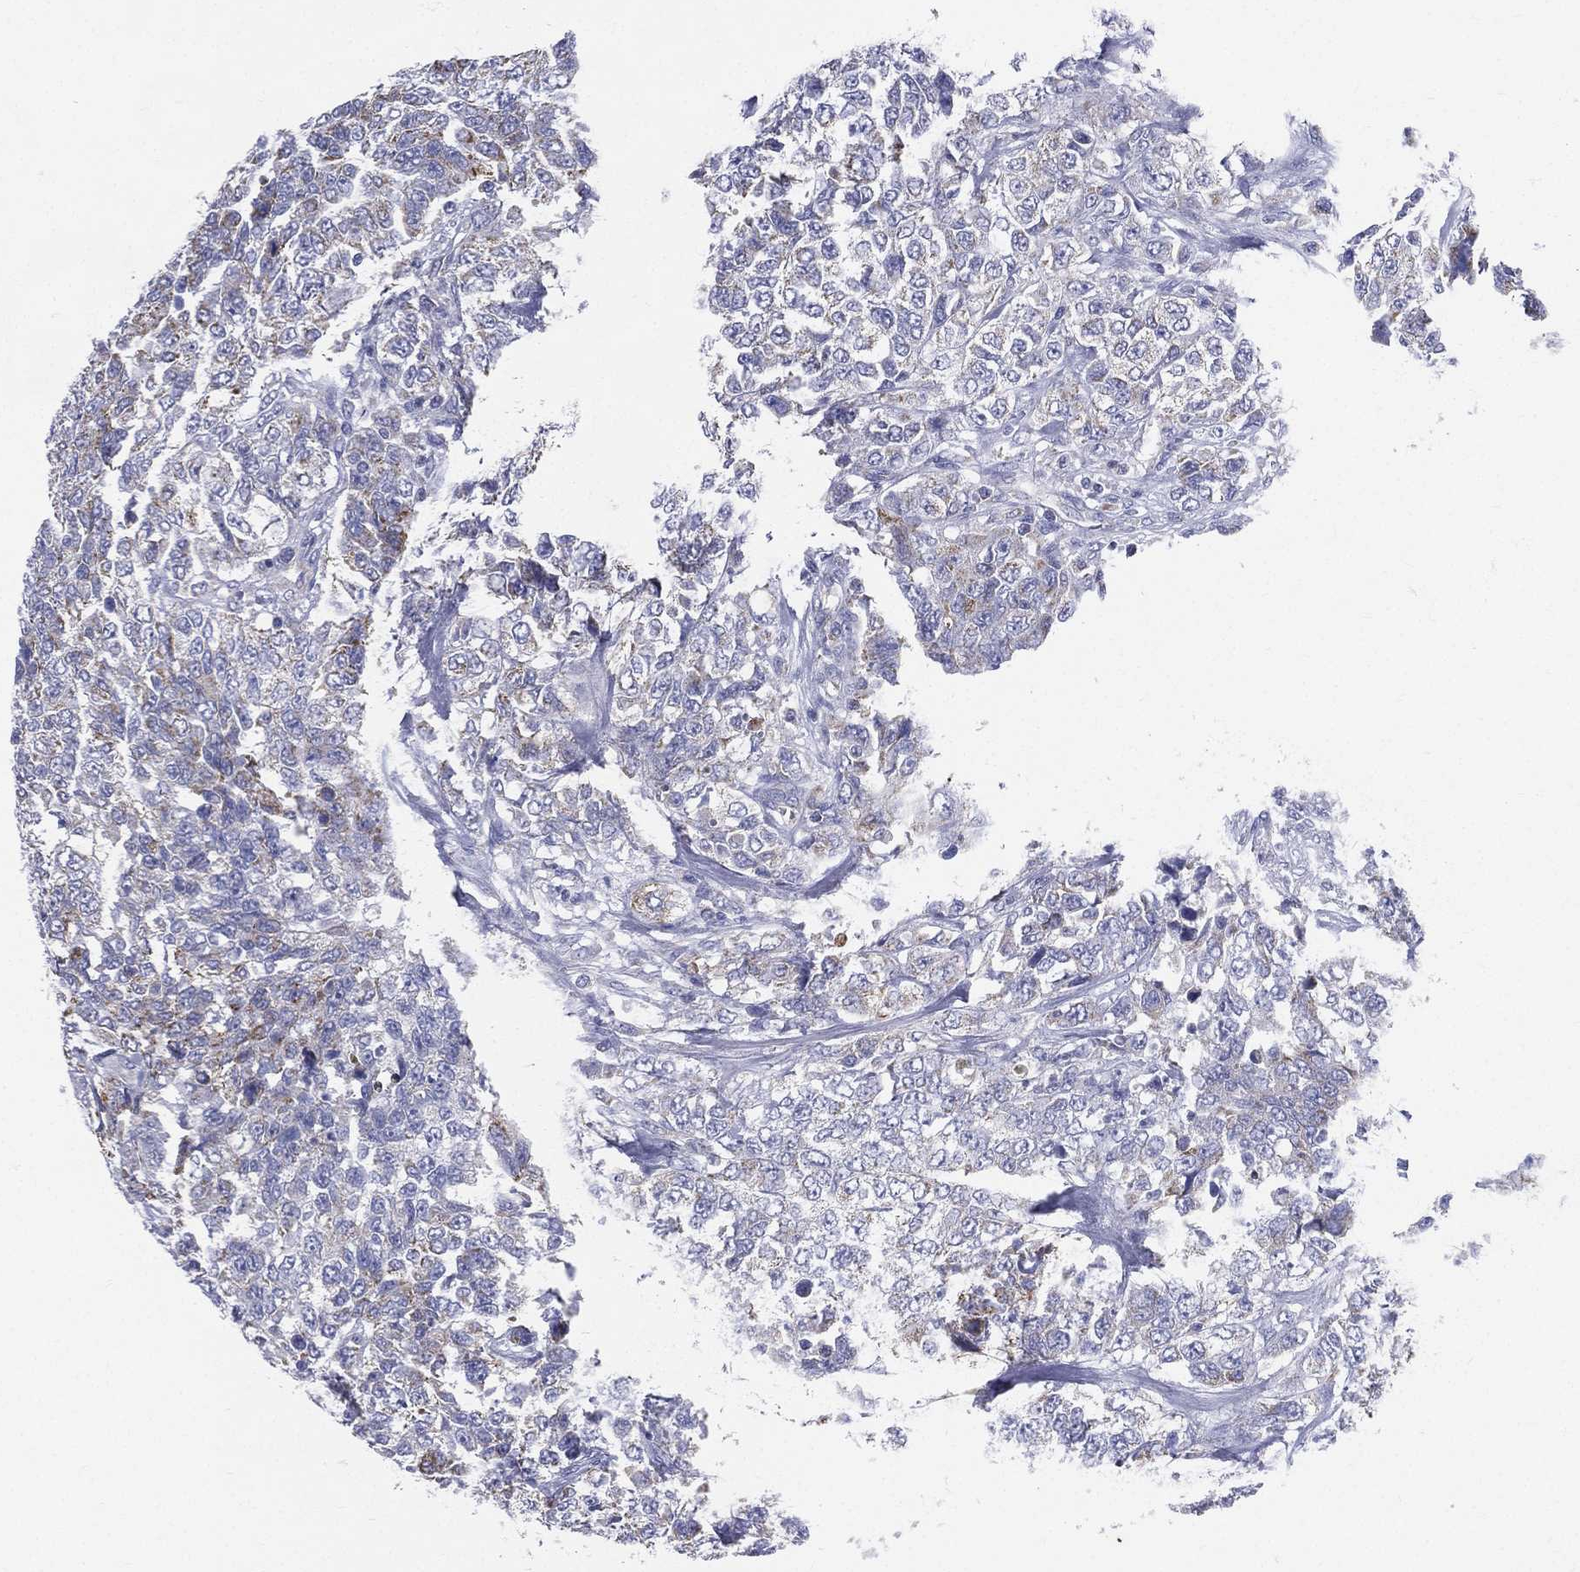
{"staining": {"intensity": "moderate", "quantity": "<25%", "location": "cytoplasmic/membranous"}, "tissue": "urothelial cancer", "cell_type": "Tumor cells", "image_type": "cancer", "snomed": [{"axis": "morphology", "description": "Urothelial carcinoma, High grade"}, {"axis": "topography", "description": "Urinary bladder"}], "caption": "Human urothelial cancer stained for a protein (brown) reveals moderate cytoplasmic/membranous positive positivity in about <25% of tumor cells.", "gene": "PWWP3A", "patient": {"sex": "female", "age": 78}}